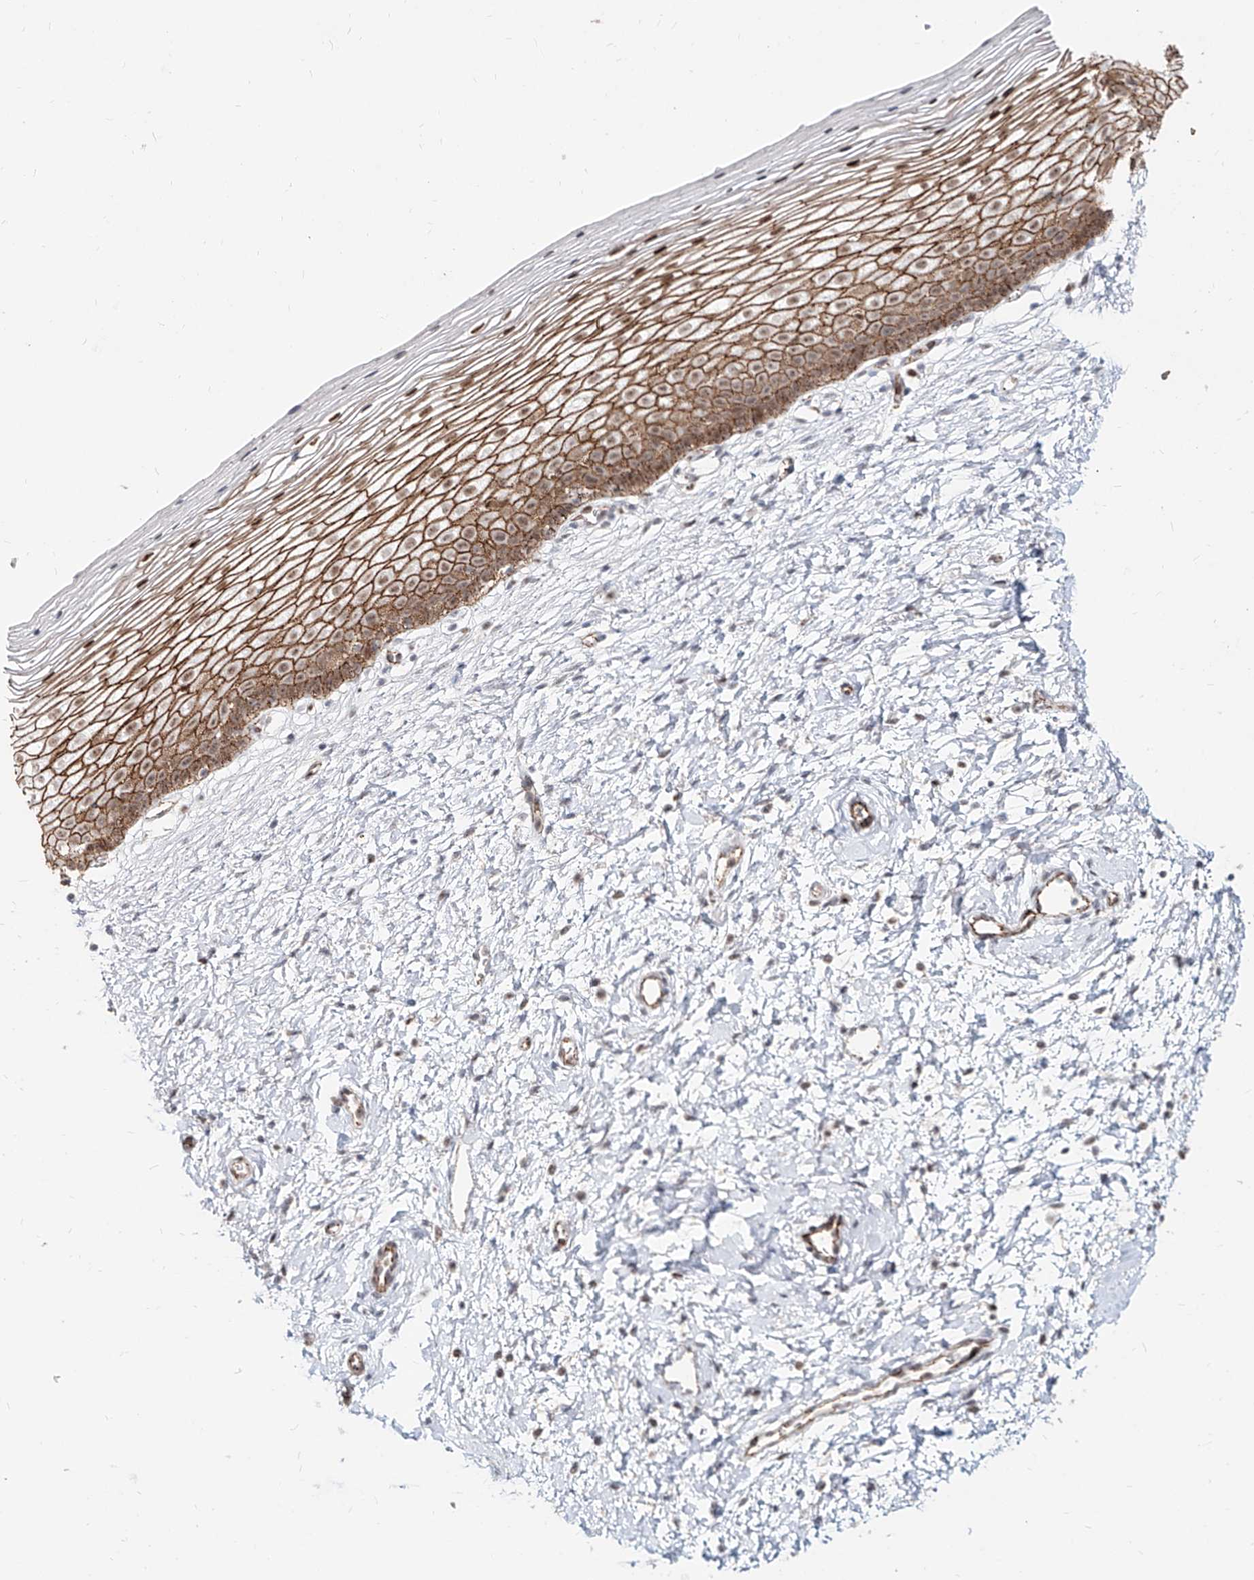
{"staining": {"intensity": "moderate", "quantity": ">75%", "location": "cytoplasmic/membranous,nuclear"}, "tissue": "cervix", "cell_type": "Glandular cells", "image_type": "normal", "snomed": [{"axis": "morphology", "description": "Normal tissue, NOS"}, {"axis": "topography", "description": "Cervix"}], "caption": "Protein expression analysis of unremarkable cervix demonstrates moderate cytoplasmic/membranous,nuclear expression in approximately >75% of glandular cells. (Stains: DAB (3,3'-diaminobenzidine) in brown, nuclei in blue, Microscopy: brightfield microscopy at high magnification).", "gene": "ZNF710", "patient": {"sex": "female", "age": 72}}